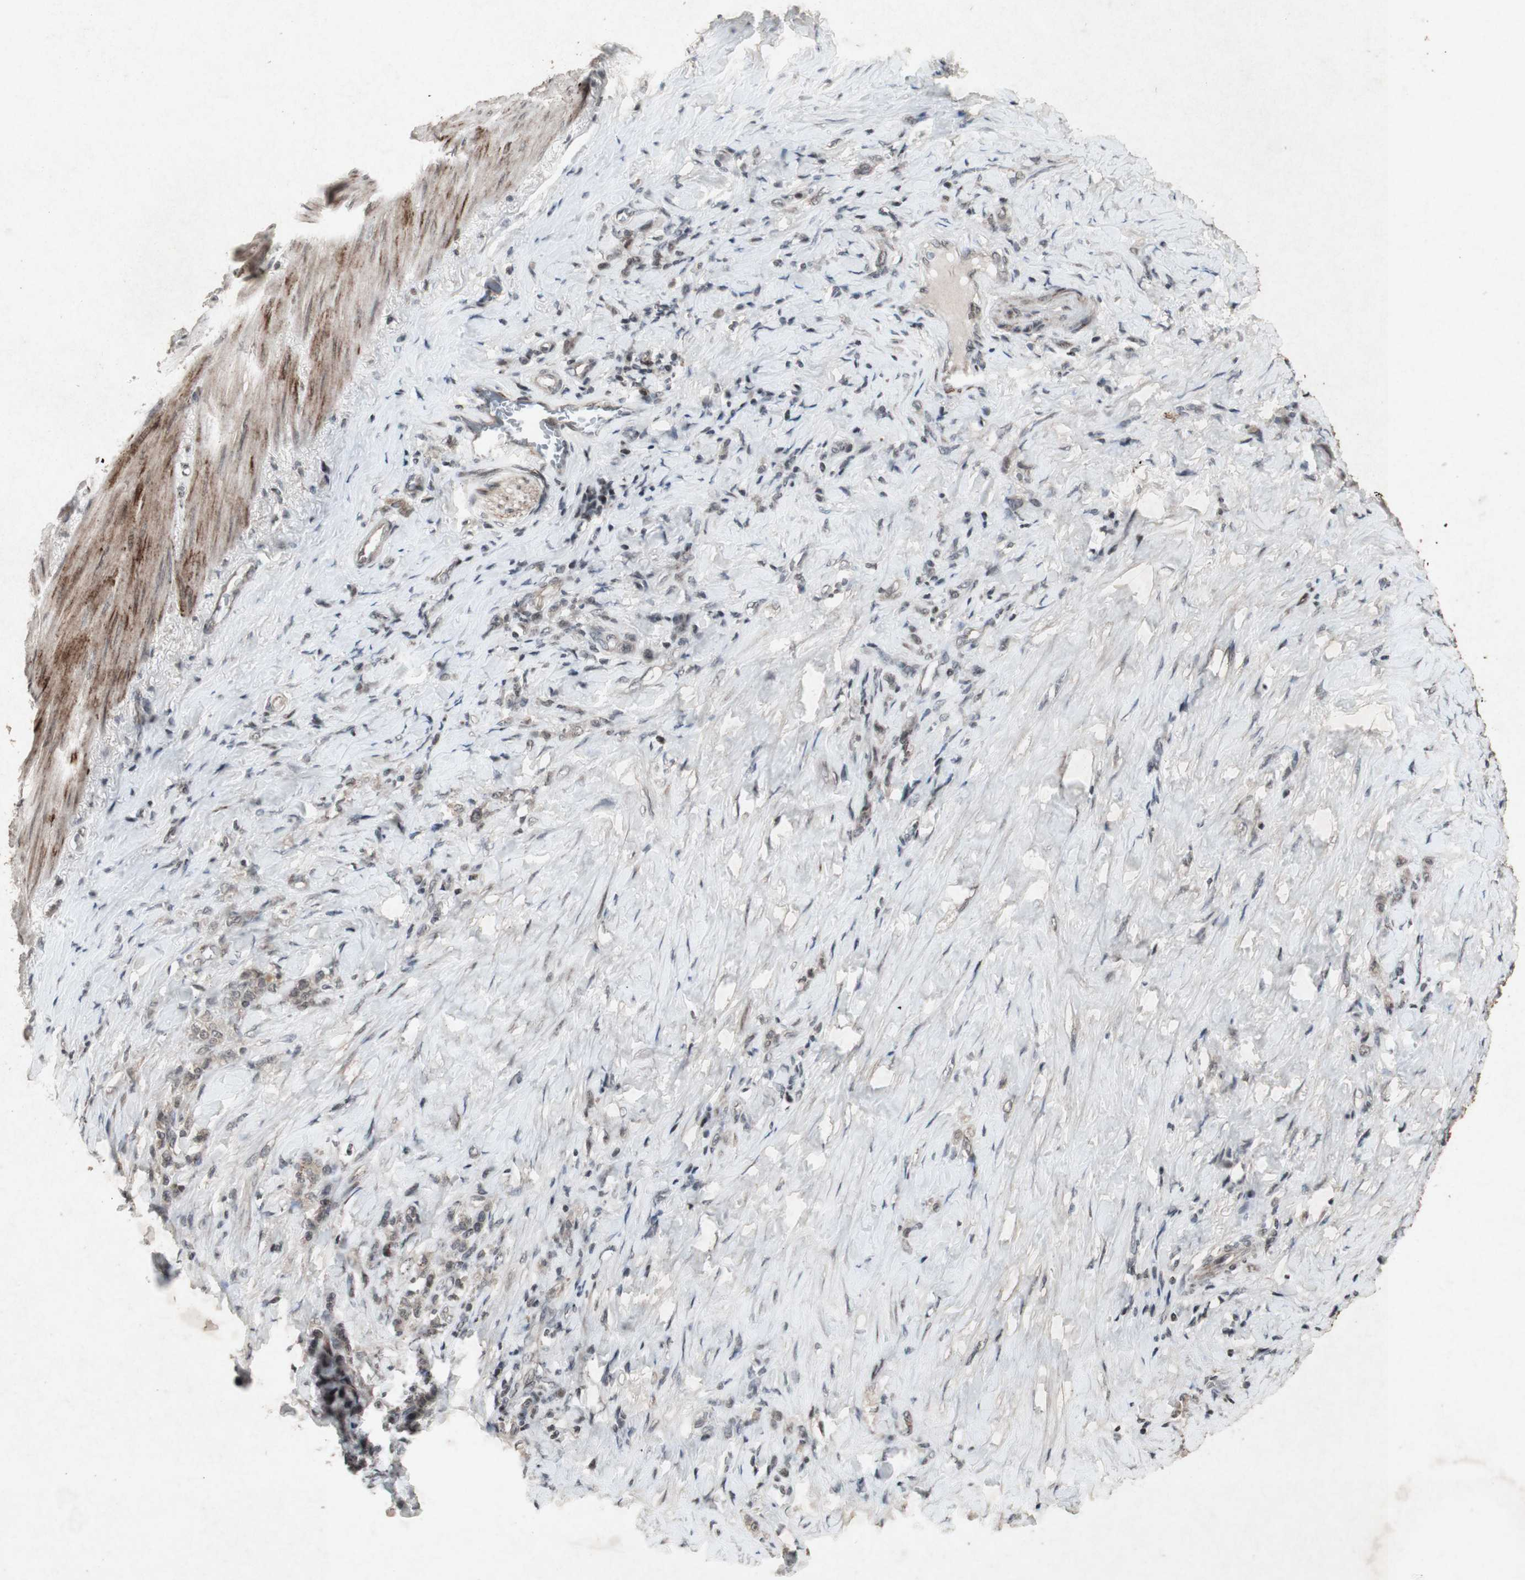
{"staining": {"intensity": "weak", "quantity": ">75%", "location": "cytoplasmic/membranous"}, "tissue": "stomach cancer", "cell_type": "Tumor cells", "image_type": "cancer", "snomed": [{"axis": "morphology", "description": "Adenocarcinoma, NOS"}, {"axis": "topography", "description": "Stomach"}], "caption": "Immunohistochemical staining of human stomach cancer (adenocarcinoma) demonstrates low levels of weak cytoplasmic/membranous protein expression in approximately >75% of tumor cells.", "gene": "PLXNA1", "patient": {"sex": "male", "age": 82}}